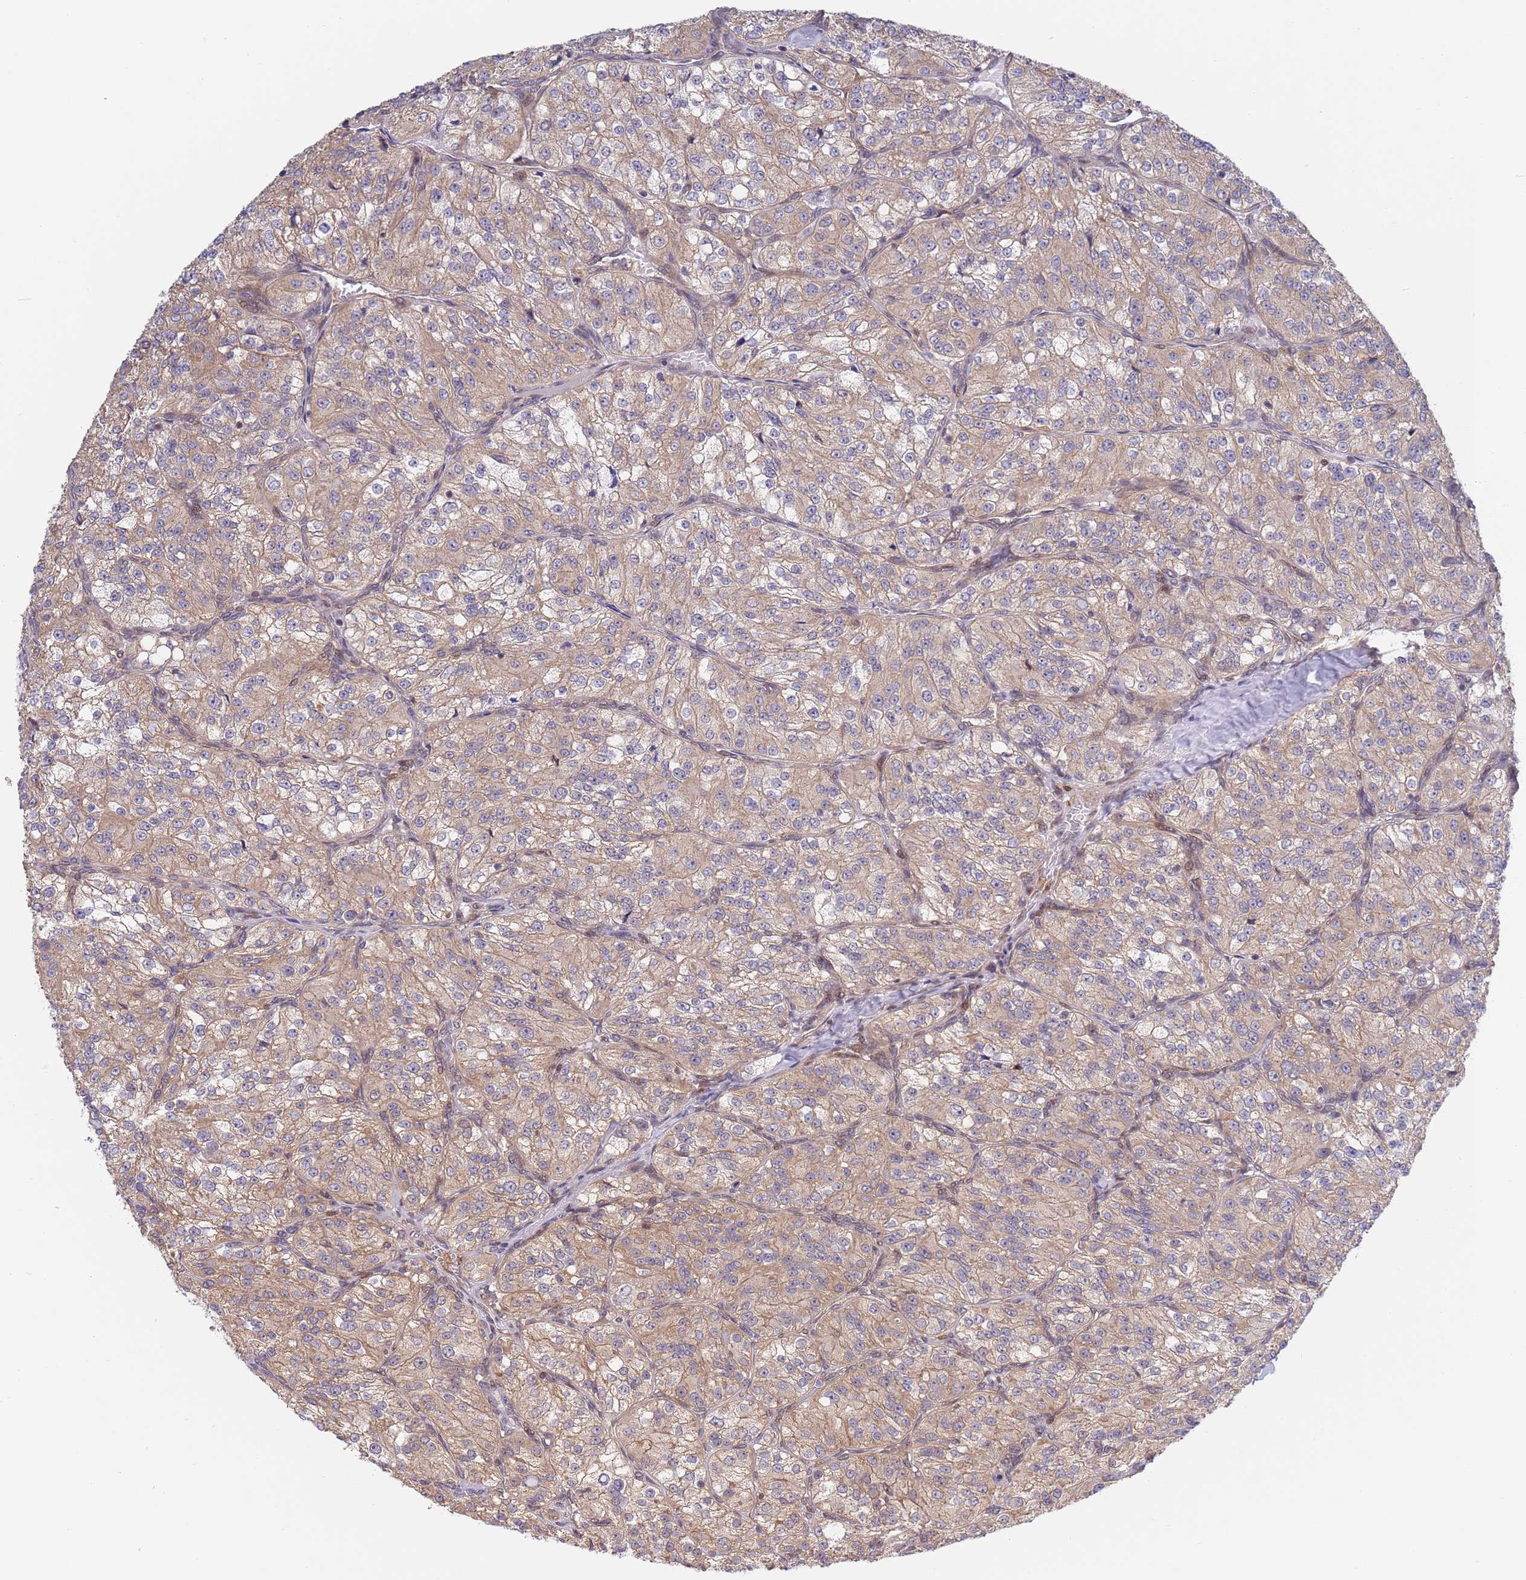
{"staining": {"intensity": "weak", "quantity": ">75%", "location": "cytoplasmic/membranous"}, "tissue": "renal cancer", "cell_type": "Tumor cells", "image_type": "cancer", "snomed": [{"axis": "morphology", "description": "Adenocarcinoma, NOS"}, {"axis": "topography", "description": "Kidney"}], "caption": "A micrograph showing weak cytoplasmic/membranous staining in approximately >75% of tumor cells in renal adenocarcinoma, as visualized by brown immunohistochemical staining.", "gene": "TBX10", "patient": {"sex": "female", "age": 63}}